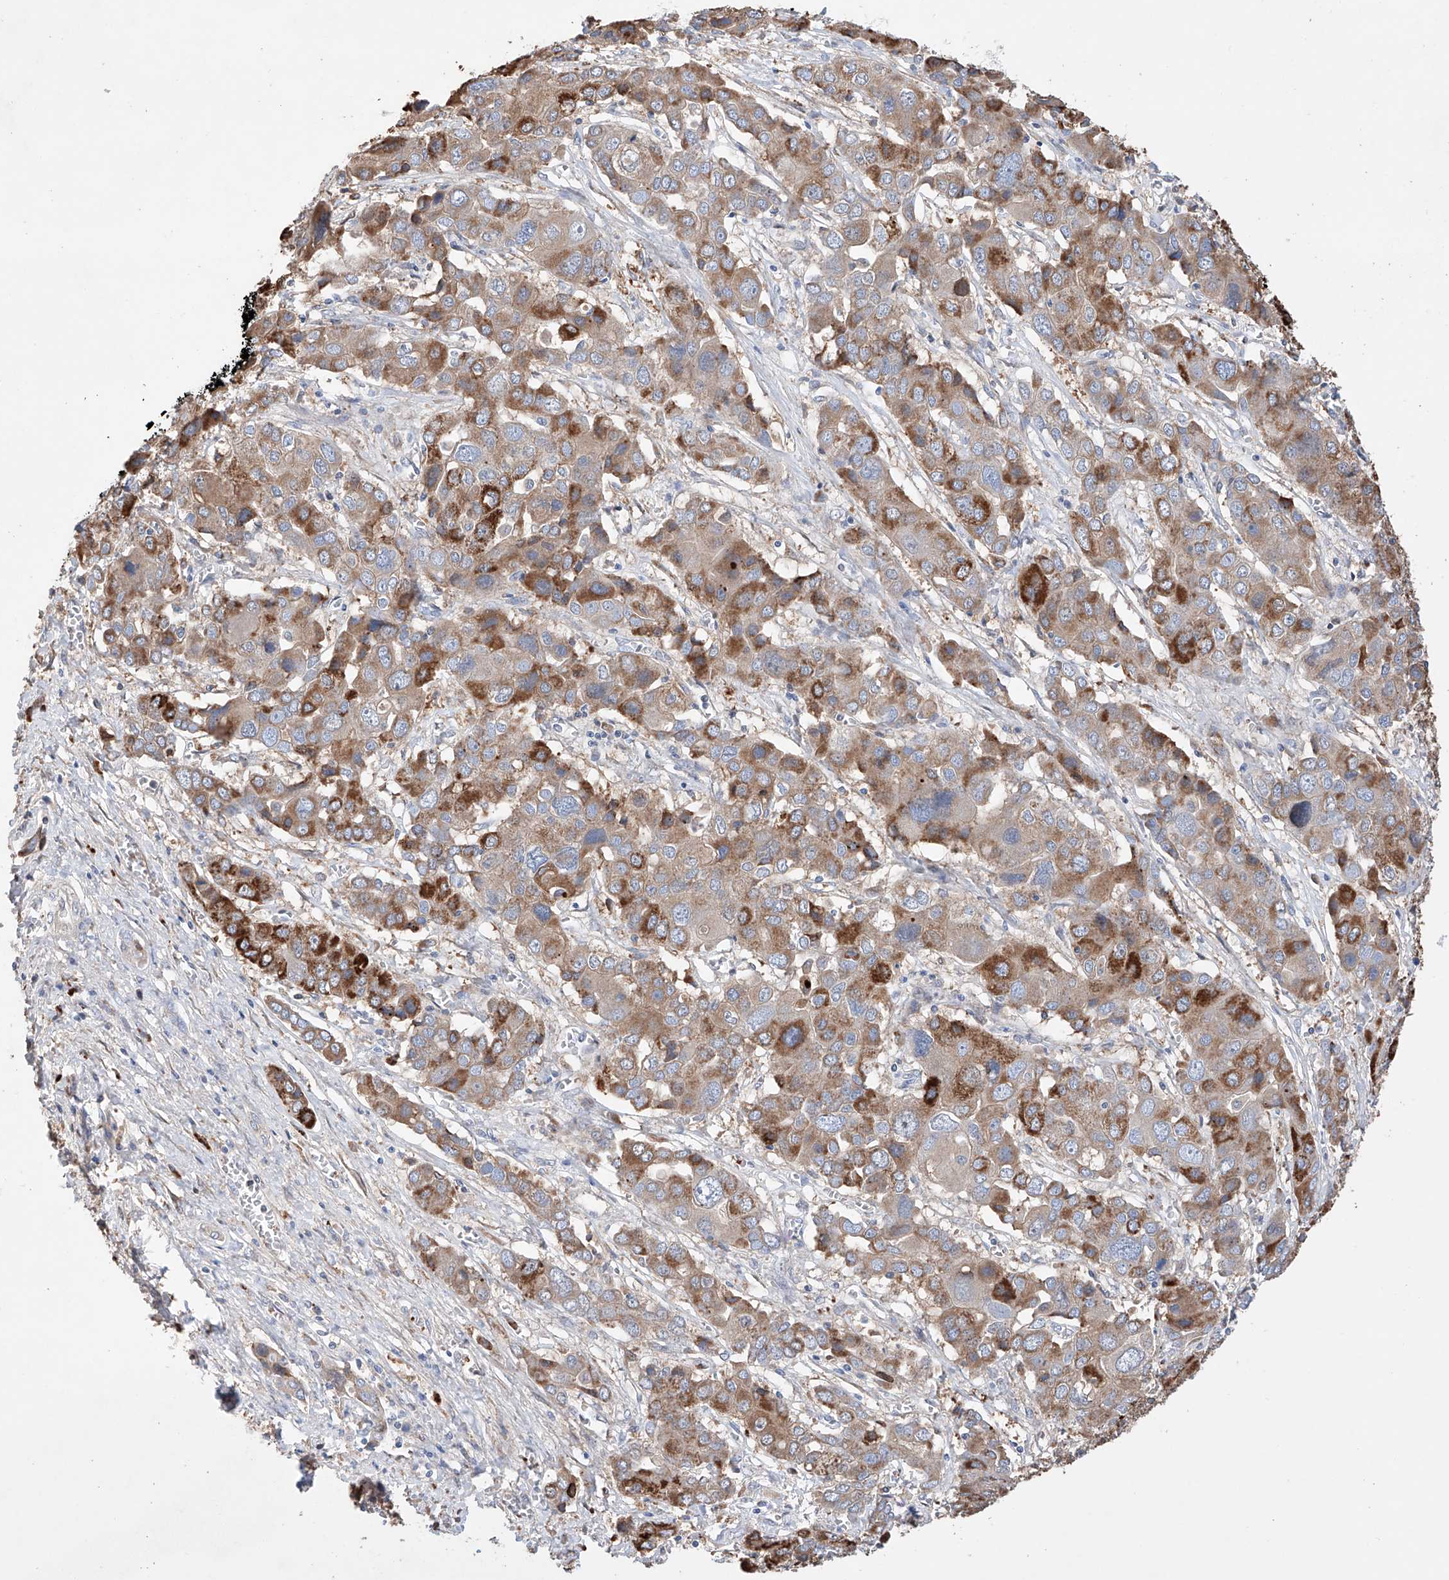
{"staining": {"intensity": "moderate", "quantity": ">75%", "location": "cytoplasmic/membranous"}, "tissue": "liver cancer", "cell_type": "Tumor cells", "image_type": "cancer", "snomed": [{"axis": "morphology", "description": "Cholangiocarcinoma"}, {"axis": "topography", "description": "Liver"}], "caption": "This is an image of immunohistochemistry (IHC) staining of liver cancer, which shows moderate positivity in the cytoplasmic/membranous of tumor cells.", "gene": "AFG1L", "patient": {"sex": "male", "age": 67}}